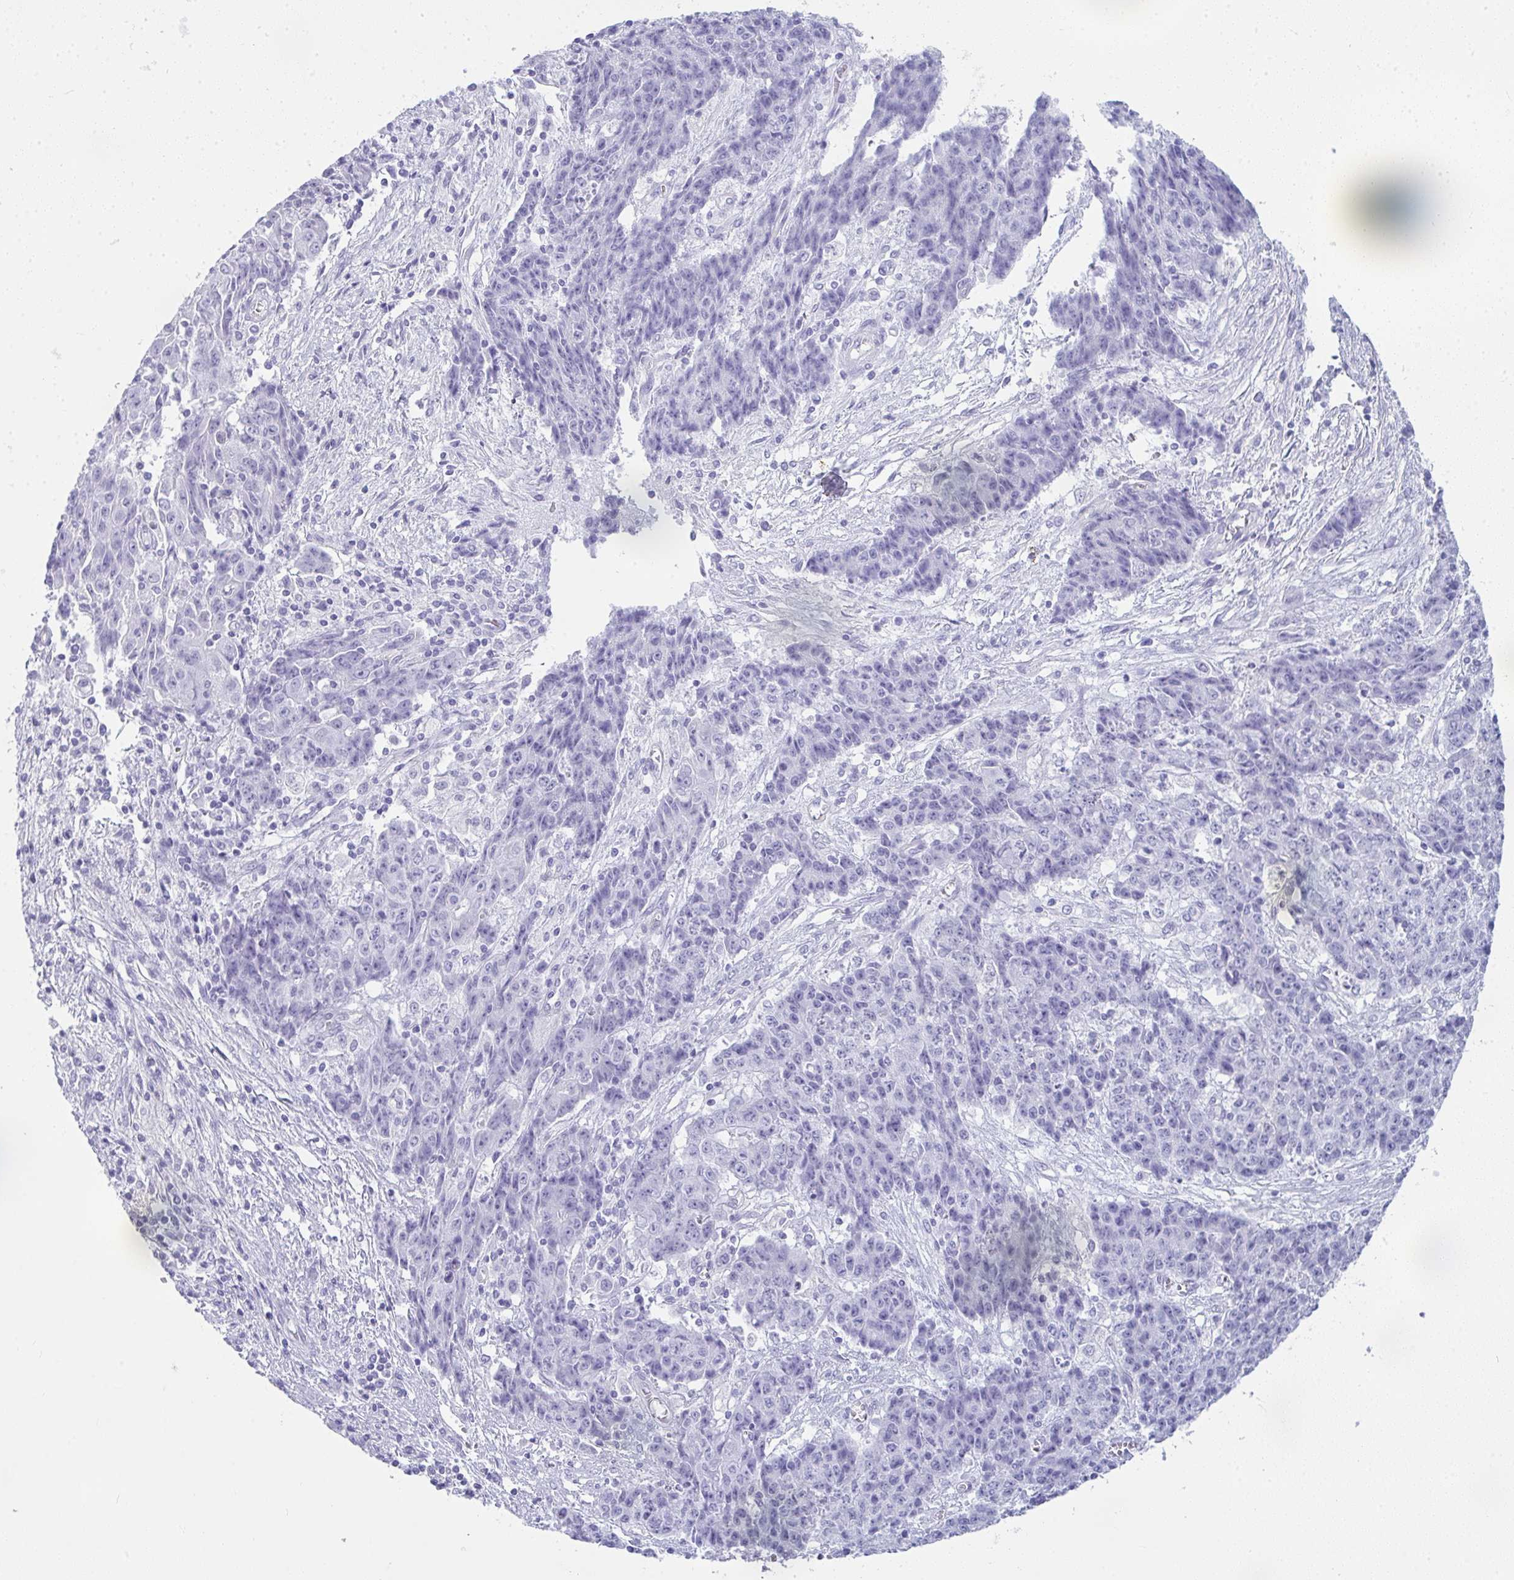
{"staining": {"intensity": "negative", "quantity": "none", "location": "none"}, "tissue": "ovarian cancer", "cell_type": "Tumor cells", "image_type": "cancer", "snomed": [{"axis": "morphology", "description": "Carcinoma, endometroid"}, {"axis": "topography", "description": "Ovary"}], "caption": "Immunohistochemical staining of endometroid carcinoma (ovarian) displays no significant expression in tumor cells.", "gene": "RASL10A", "patient": {"sex": "female", "age": 42}}